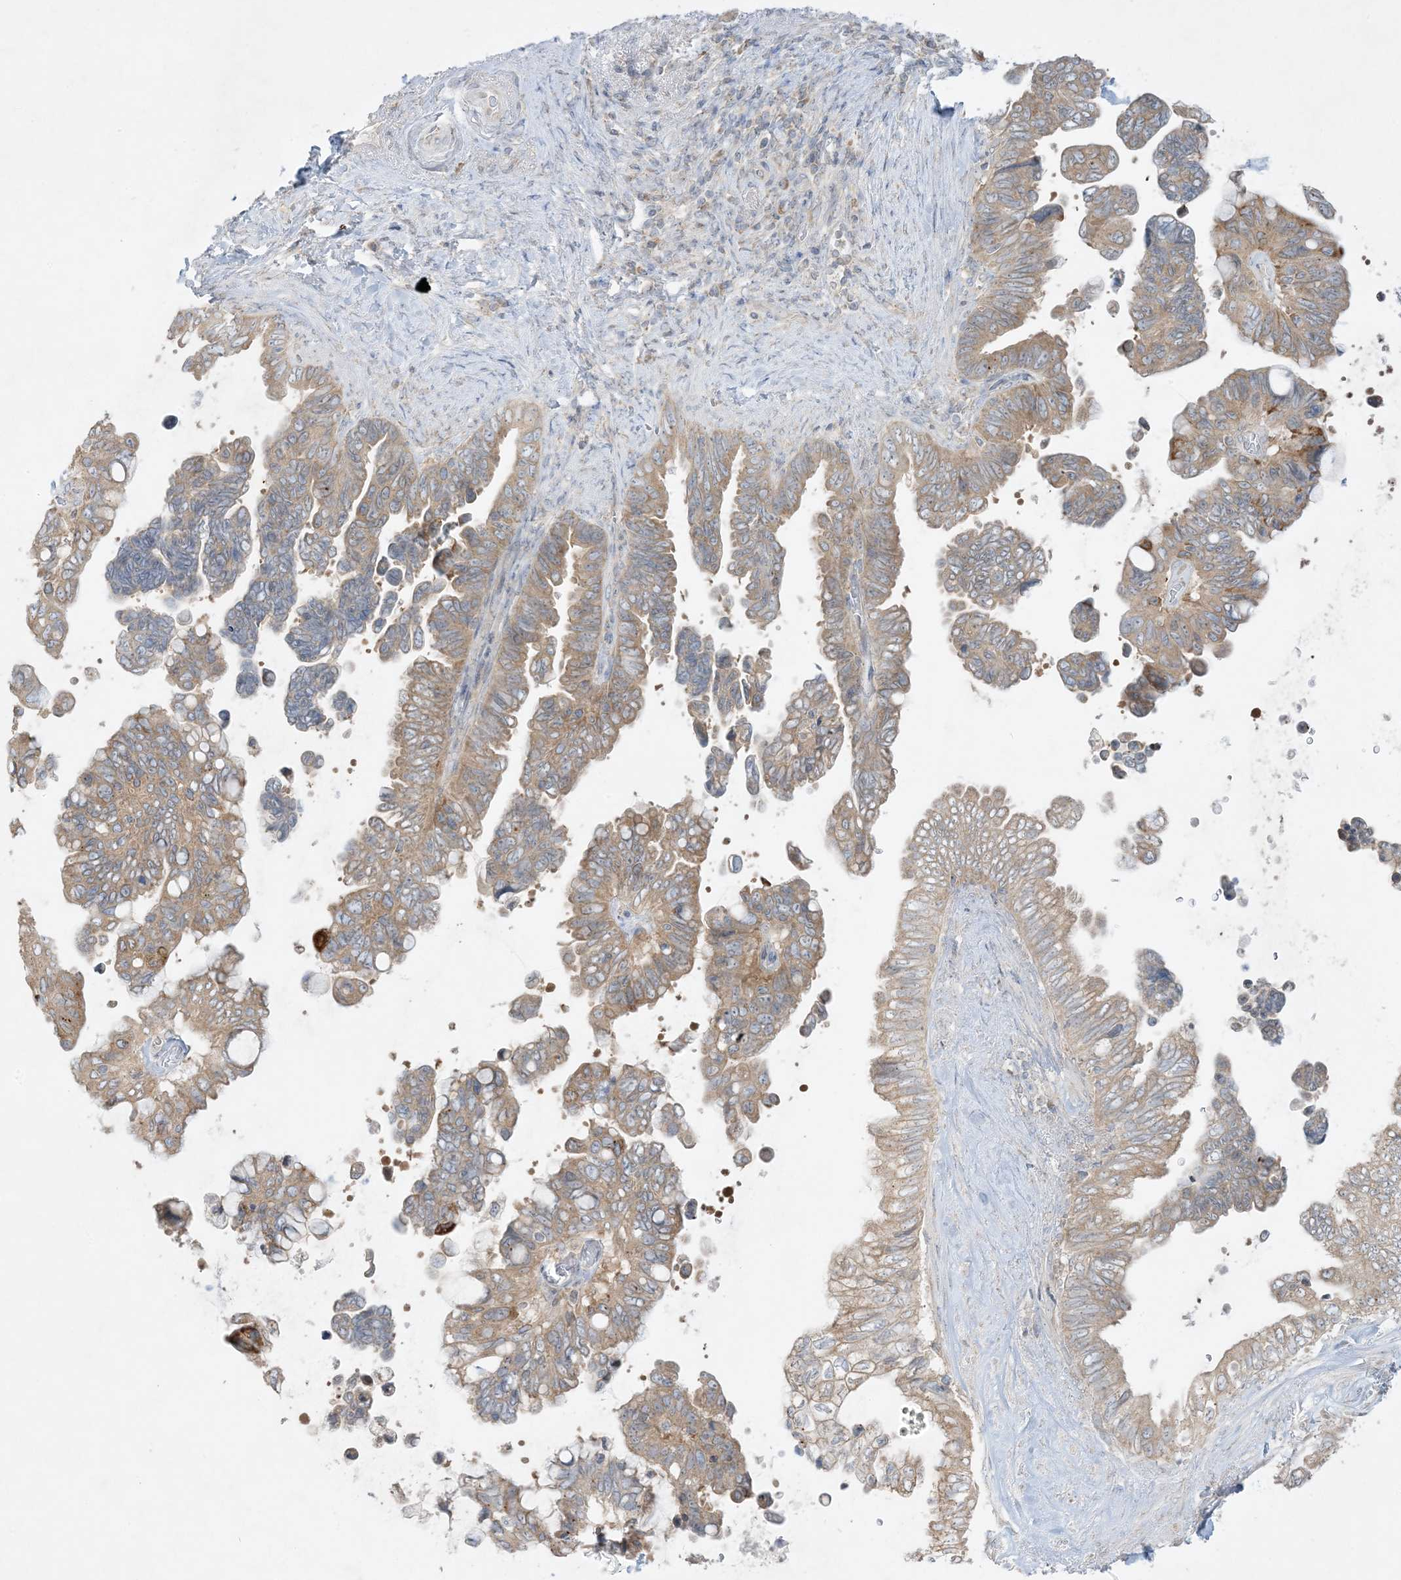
{"staining": {"intensity": "moderate", "quantity": ">75%", "location": "cytoplasmic/membranous"}, "tissue": "pancreatic cancer", "cell_type": "Tumor cells", "image_type": "cancer", "snomed": [{"axis": "morphology", "description": "Adenocarcinoma, NOS"}, {"axis": "topography", "description": "Pancreas"}], "caption": "This is a micrograph of immunohistochemistry (IHC) staining of pancreatic adenocarcinoma, which shows moderate positivity in the cytoplasmic/membranous of tumor cells.", "gene": "RPP40", "patient": {"sex": "female", "age": 72}}